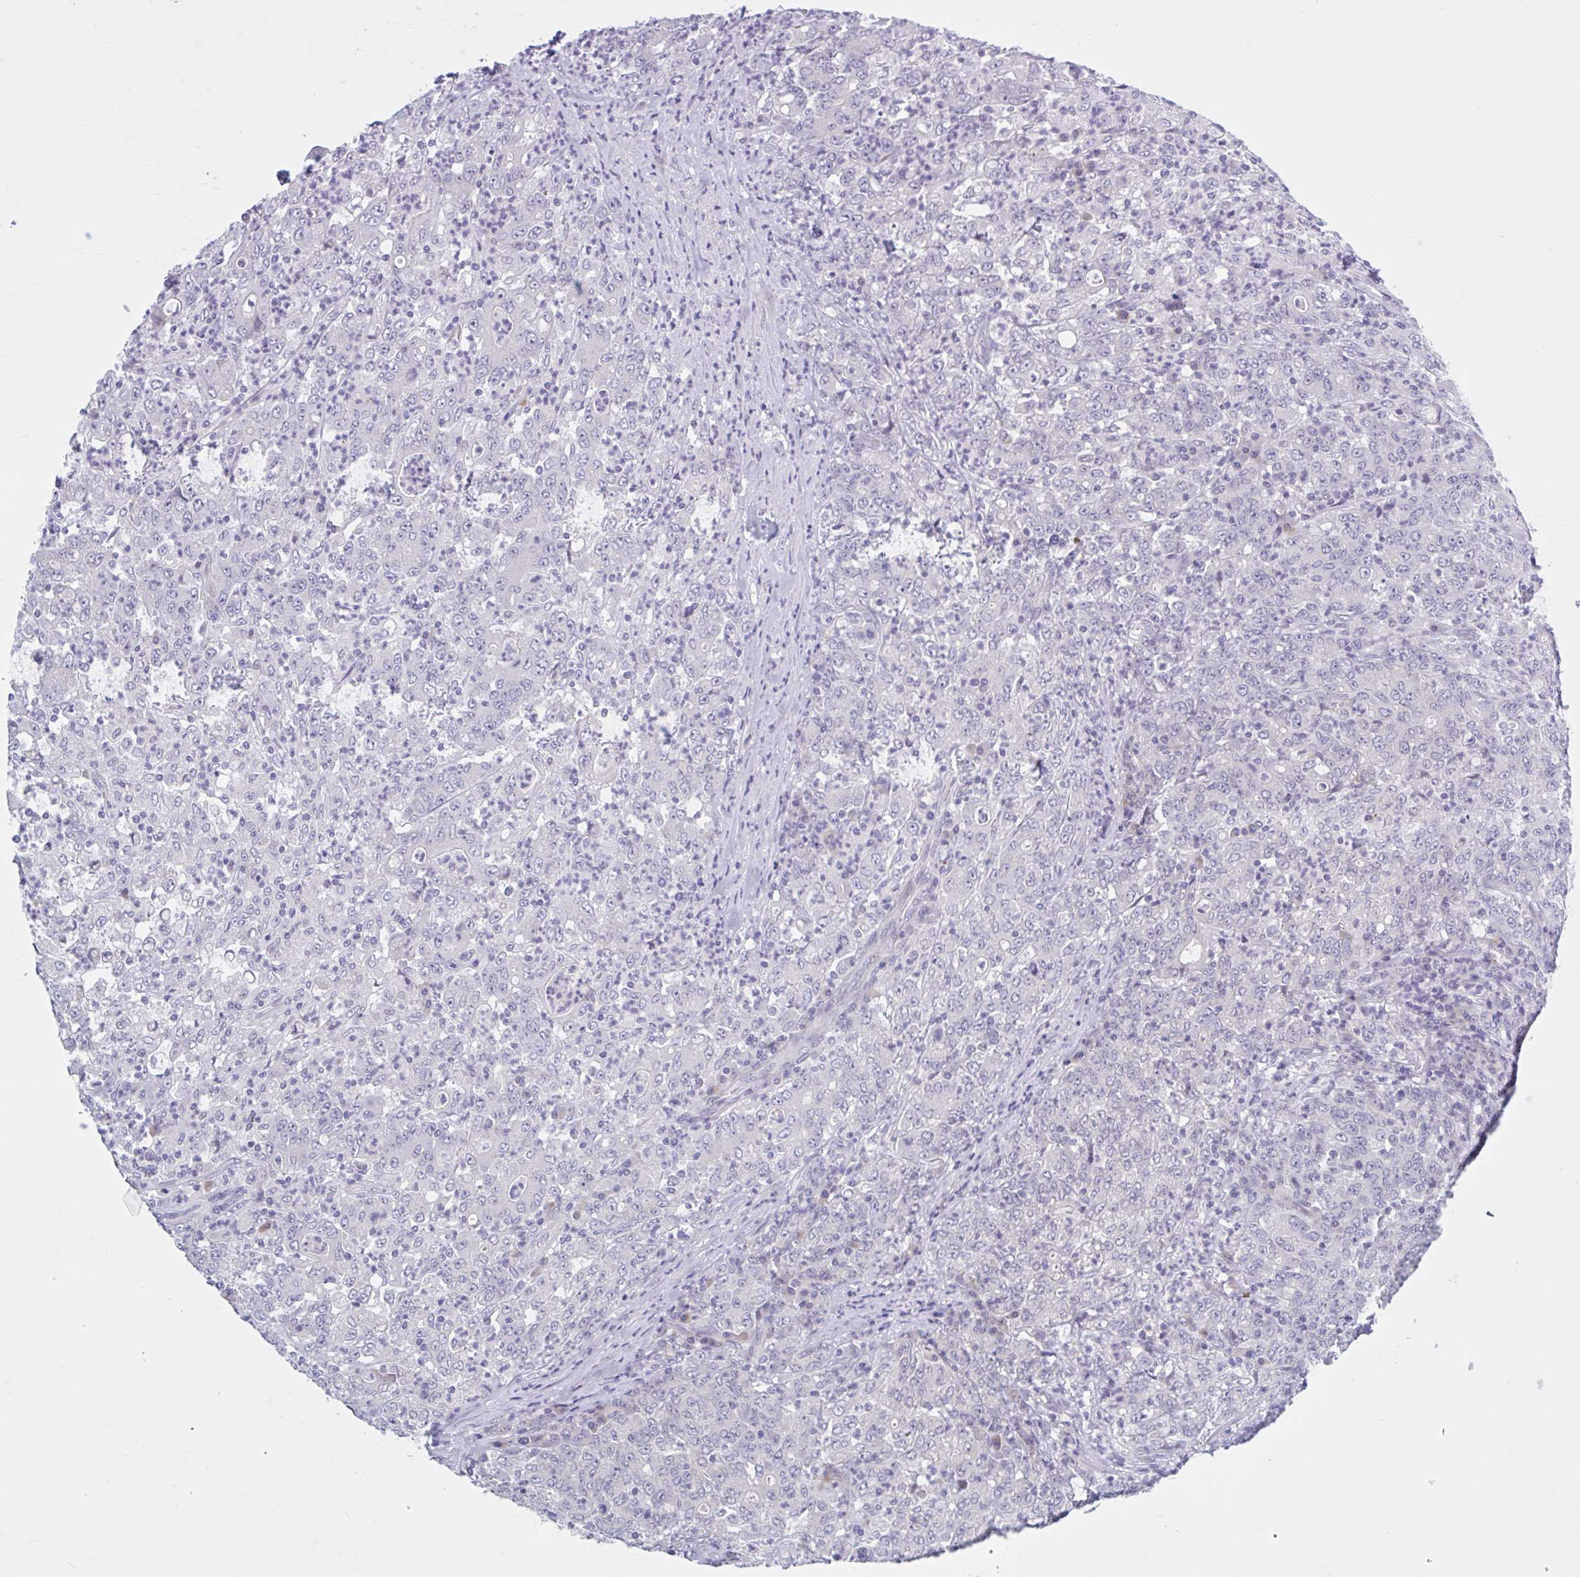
{"staining": {"intensity": "negative", "quantity": "none", "location": "none"}, "tissue": "stomach cancer", "cell_type": "Tumor cells", "image_type": "cancer", "snomed": [{"axis": "morphology", "description": "Adenocarcinoma, NOS"}, {"axis": "topography", "description": "Stomach, lower"}], "caption": "A high-resolution histopathology image shows immunohistochemistry (IHC) staining of stomach adenocarcinoma, which demonstrates no significant staining in tumor cells.", "gene": "FAM153A", "patient": {"sex": "female", "age": 71}}